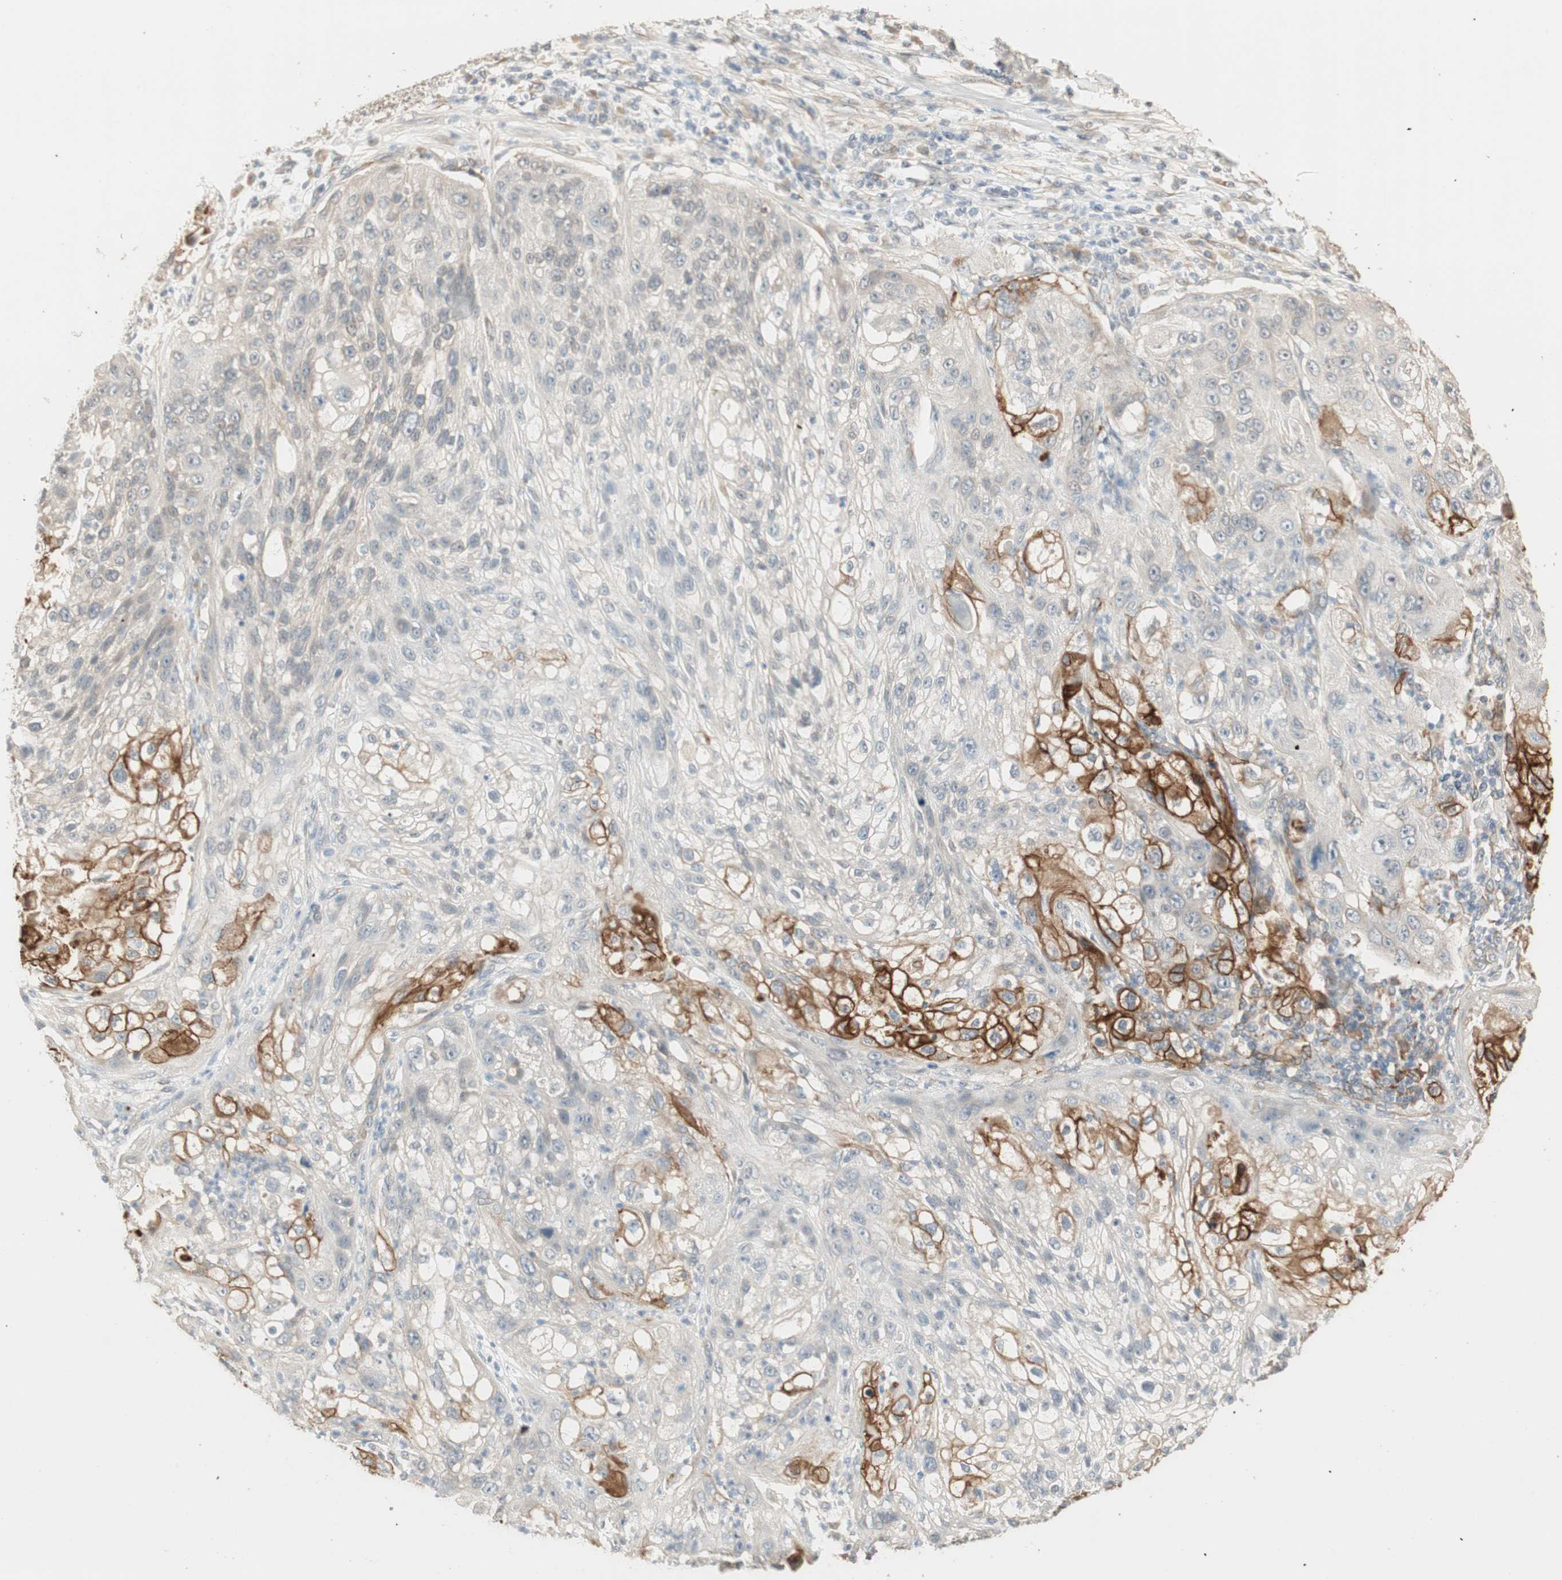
{"staining": {"intensity": "moderate", "quantity": "<25%", "location": "cytoplasmic/membranous"}, "tissue": "lung cancer", "cell_type": "Tumor cells", "image_type": "cancer", "snomed": [{"axis": "morphology", "description": "Inflammation, NOS"}, {"axis": "morphology", "description": "Squamous cell carcinoma, NOS"}, {"axis": "topography", "description": "Lymph node"}, {"axis": "topography", "description": "Soft tissue"}, {"axis": "topography", "description": "Lung"}], "caption": "Immunohistochemical staining of squamous cell carcinoma (lung) displays low levels of moderate cytoplasmic/membranous protein expression in approximately <25% of tumor cells.", "gene": "TASOR", "patient": {"sex": "male", "age": 66}}